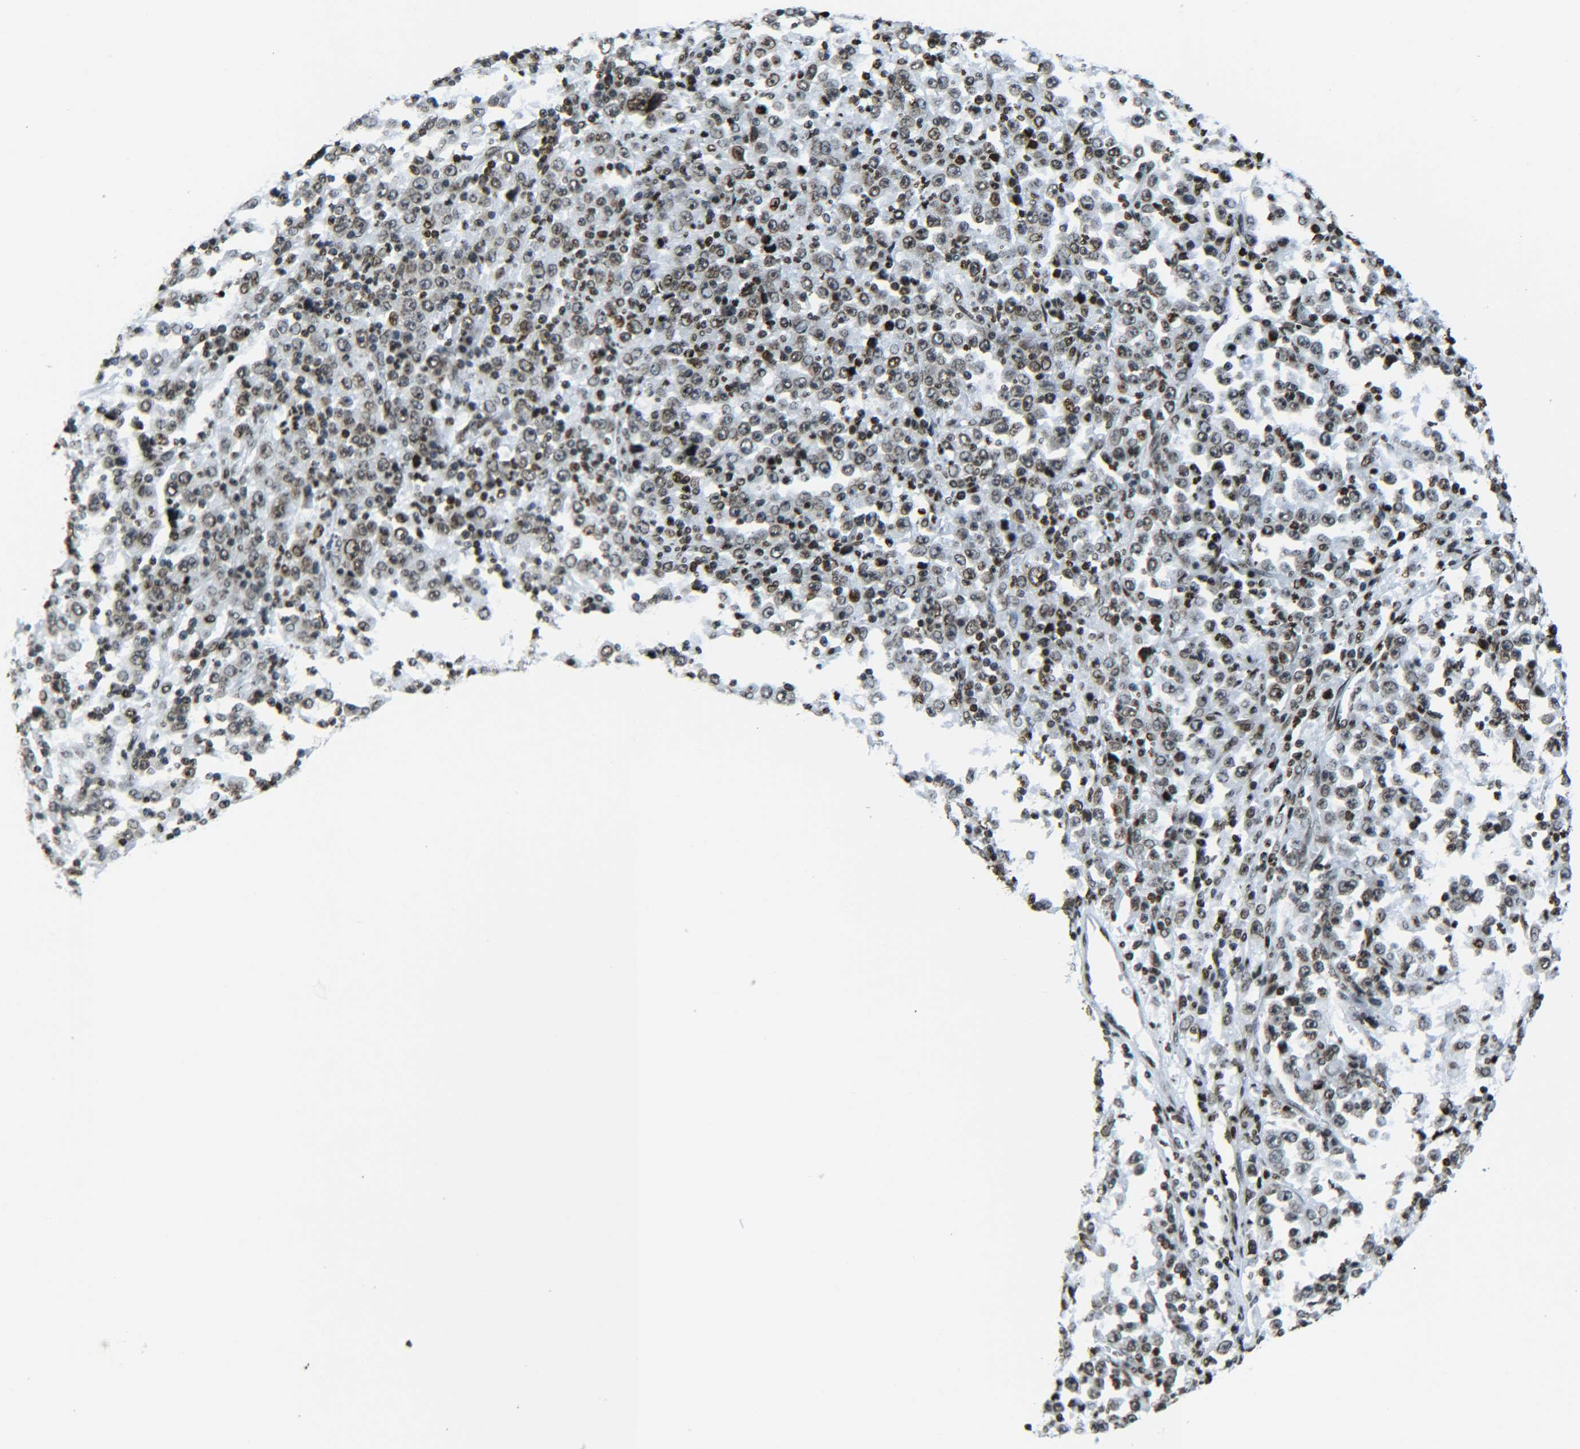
{"staining": {"intensity": "moderate", "quantity": "25%-75%", "location": "nuclear"}, "tissue": "stomach cancer", "cell_type": "Tumor cells", "image_type": "cancer", "snomed": [{"axis": "morphology", "description": "Normal tissue, NOS"}, {"axis": "morphology", "description": "Adenocarcinoma, NOS"}, {"axis": "topography", "description": "Stomach, upper"}, {"axis": "topography", "description": "Stomach"}], "caption": "Approximately 25%-75% of tumor cells in human stomach cancer (adenocarcinoma) reveal moderate nuclear protein staining as visualized by brown immunohistochemical staining.", "gene": "H2AX", "patient": {"sex": "male", "age": 59}}